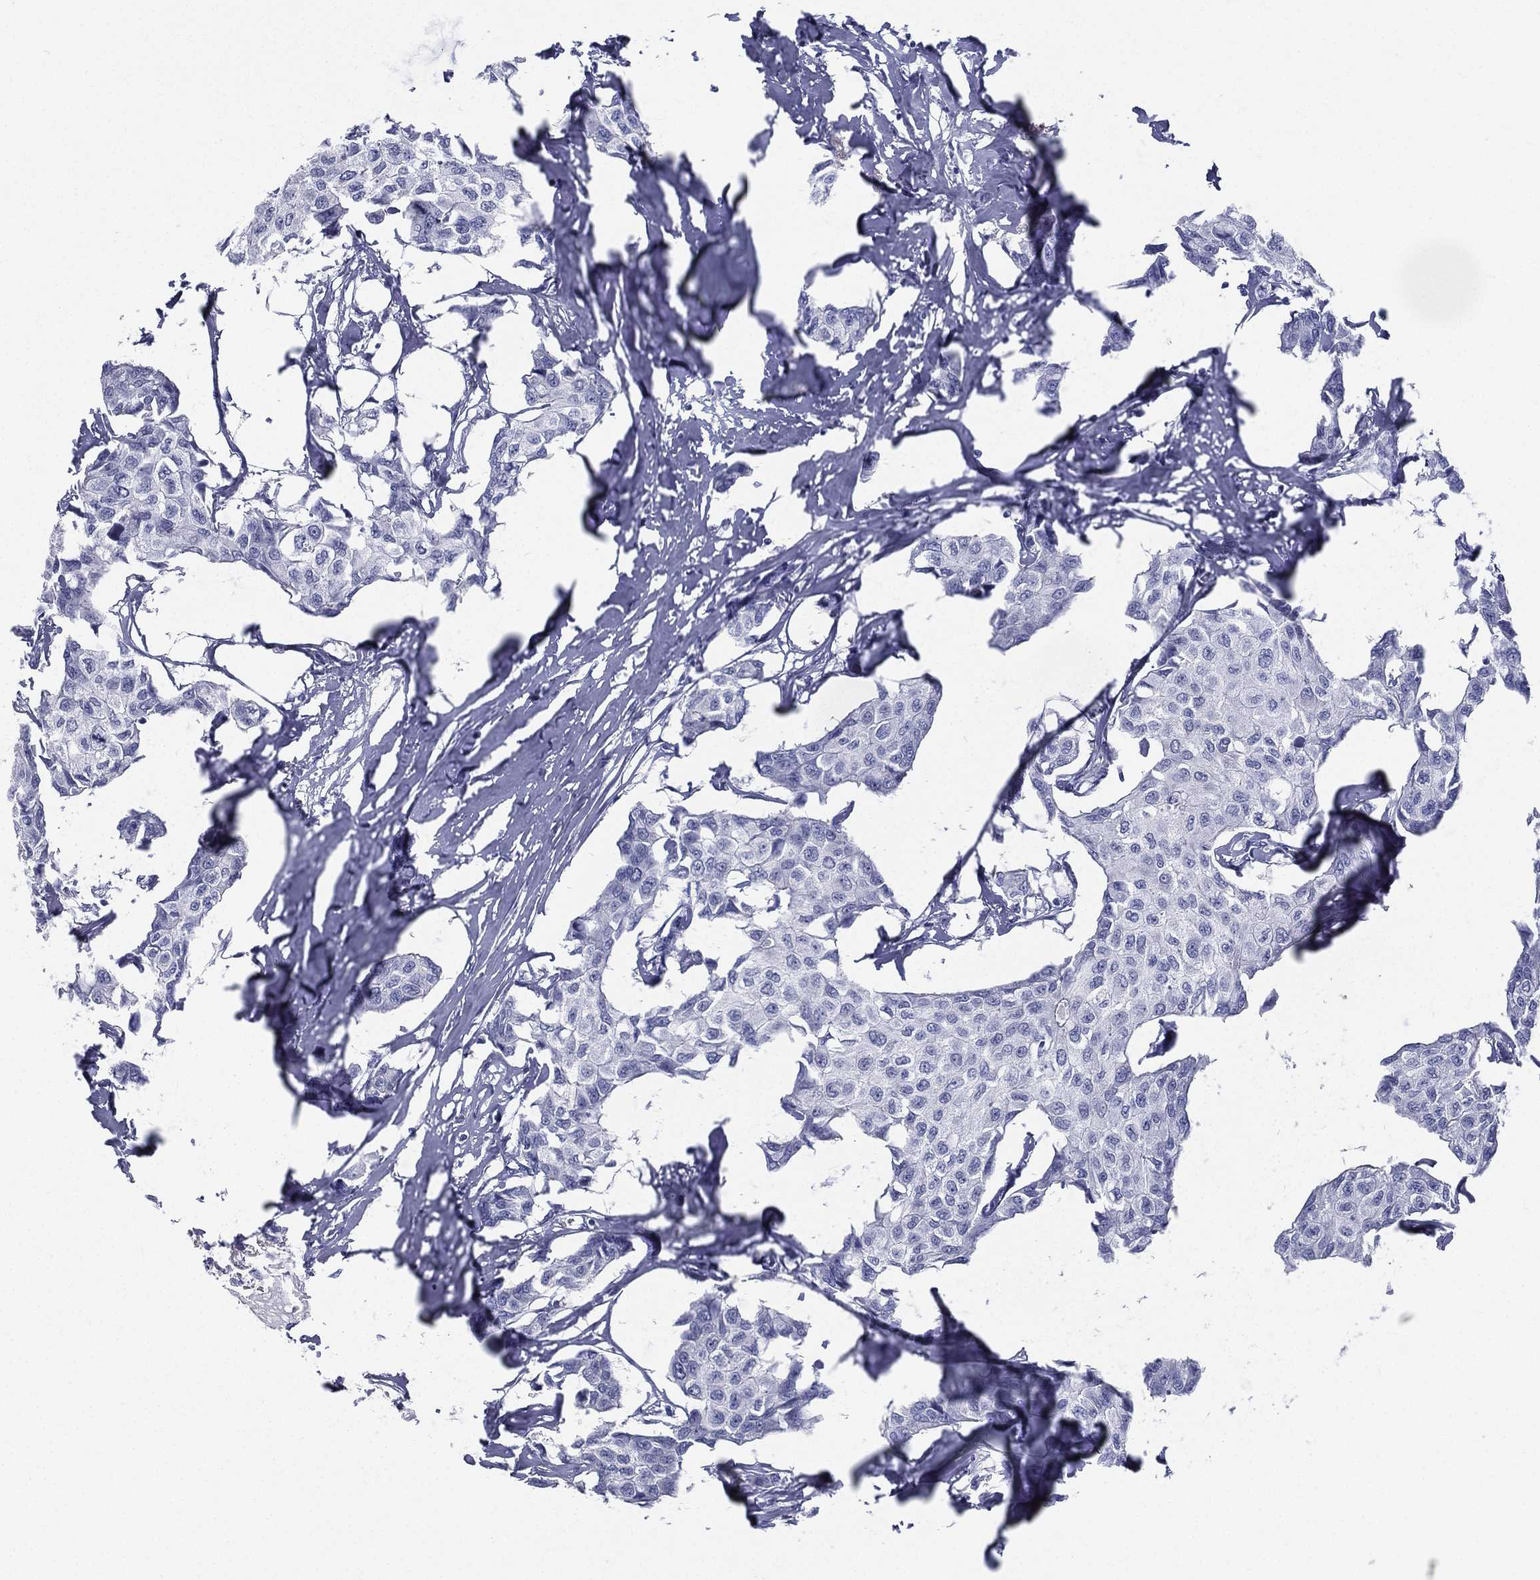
{"staining": {"intensity": "negative", "quantity": "none", "location": "none"}, "tissue": "breast cancer", "cell_type": "Tumor cells", "image_type": "cancer", "snomed": [{"axis": "morphology", "description": "Duct carcinoma"}, {"axis": "topography", "description": "Breast"}], "caption": "Histopathology image shows no protein expression in tumor cells of invasive ductal carcinoma (breast) tissue.", "gene": "RSPH4A", "patient": {"sex": "female", "age": 80}}